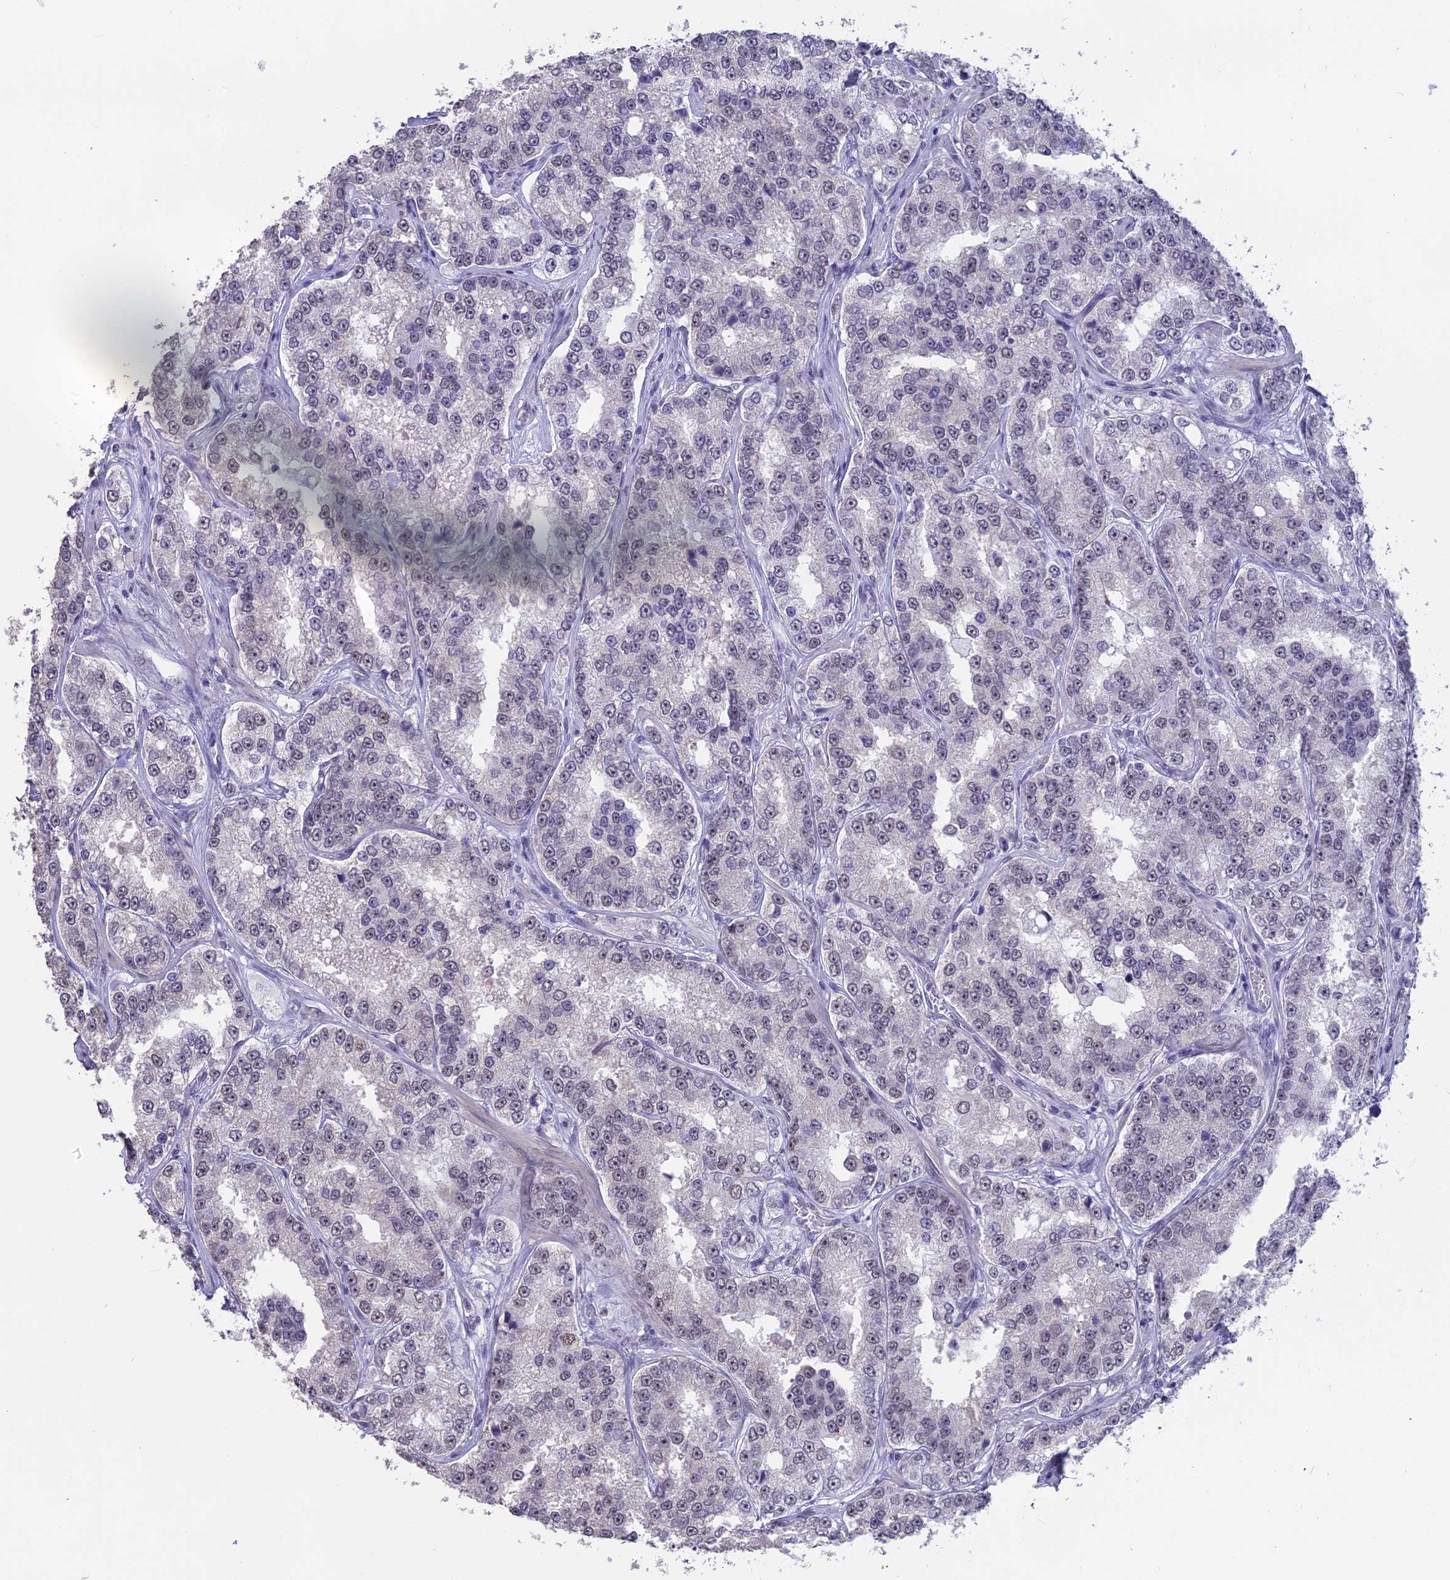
{"staining": {"intensity": "negative", "quantity": "none", "location": "none"}, "tissue": "prostate cancer", "cell_type": "Tumor cells", "image_type": "cancer", "snomed": [{"axis": "morphology", "description": "Normal tissue, NOS"}, {"axis": "morphology", "description": "Adenocarcinoma, High grade"}, {"axis": "topography", "description": "Prostate"}], "caption": "High magnification brightfield microscopy of high-grade adenocarcinoma (prostate) stained with DAB (3,3'-diaminobenzidine) (brown) and counterstained with hematoxylin (blue): tumor cells show no significant positivity.", "gene": "SETD2", "patient": {"sex": "male", "age": 83}}